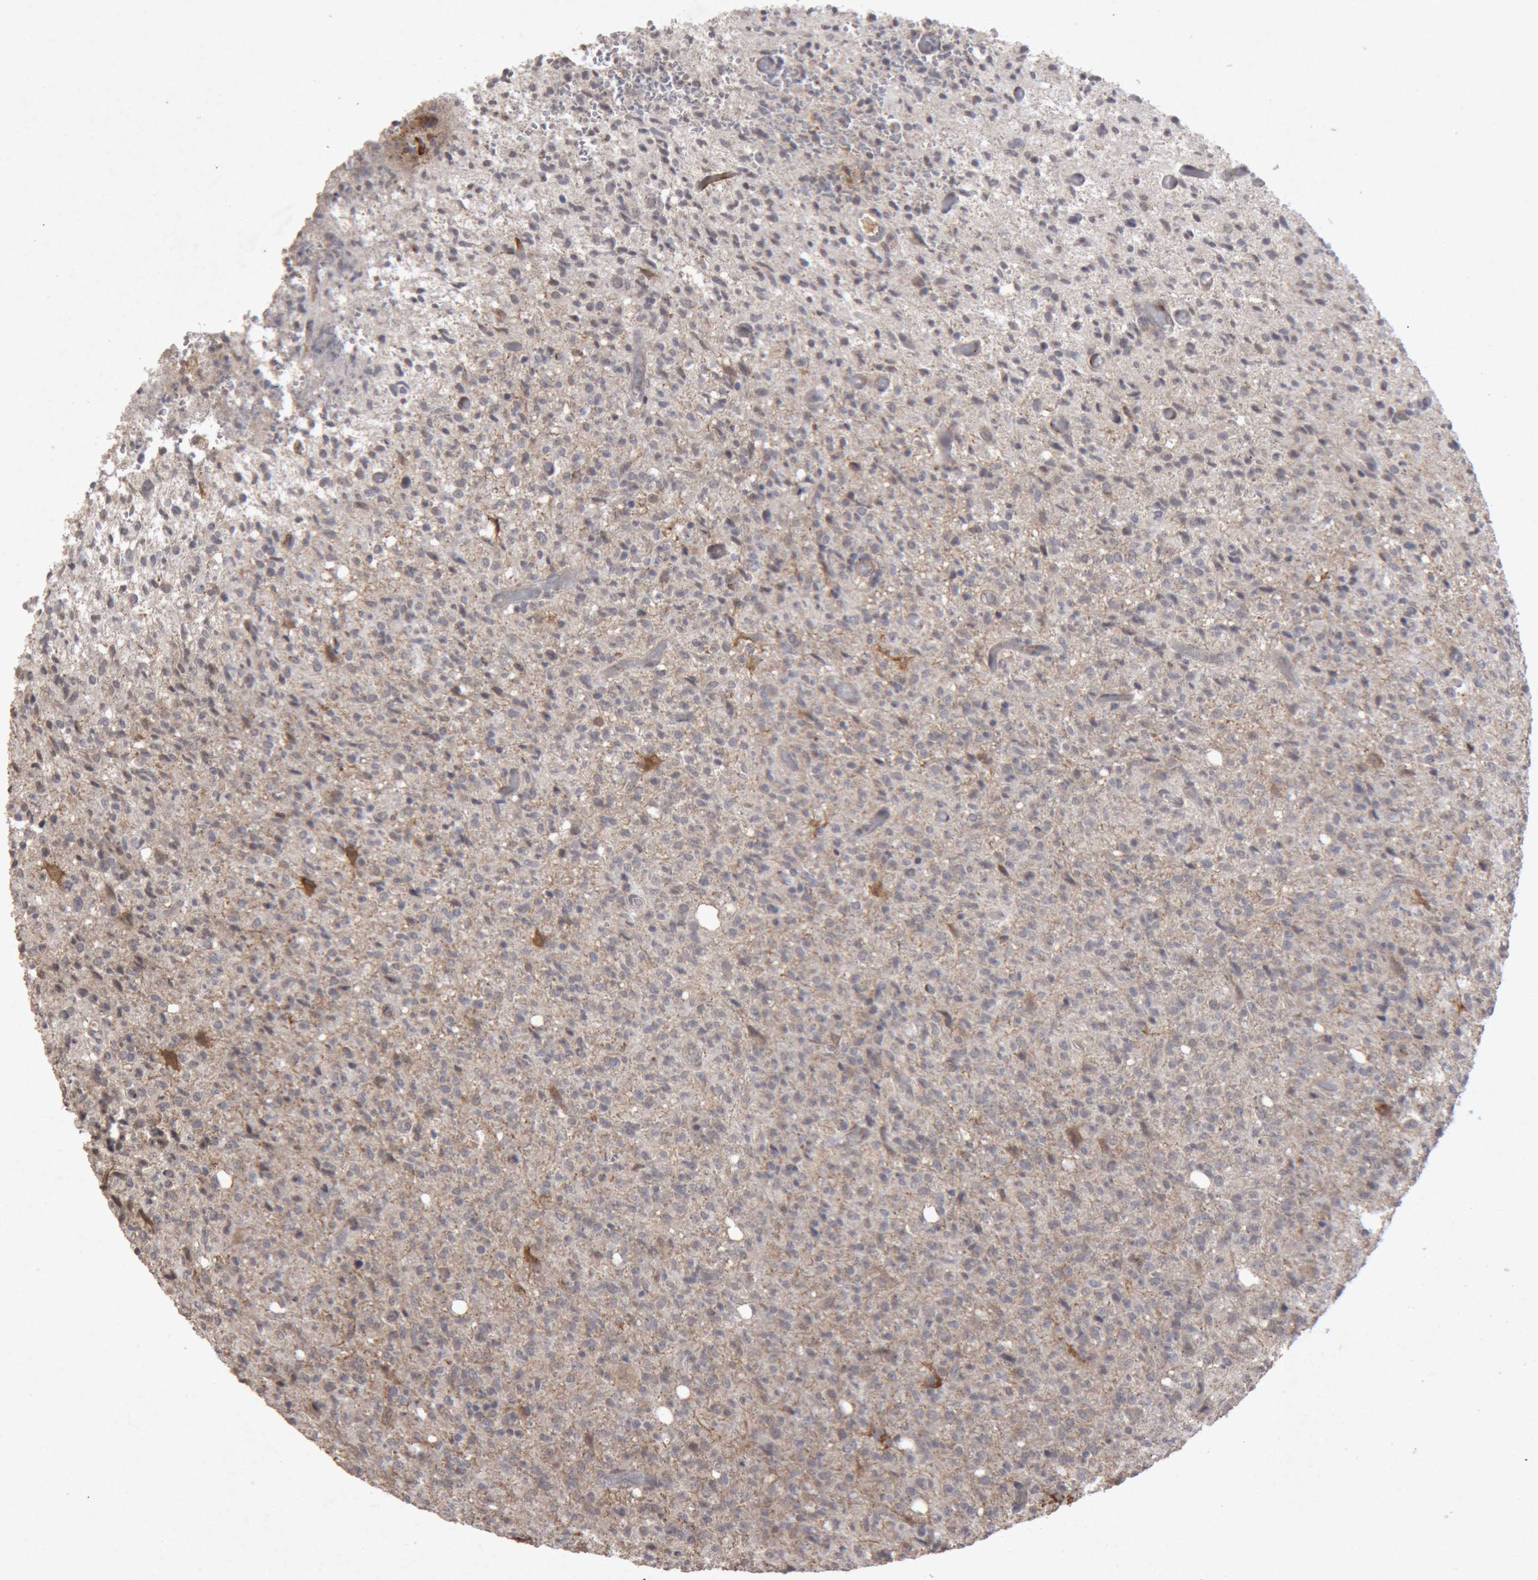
{"staining": {"intensity": "negative", "quantity": "none", "location": "none"}, "tissue": "glioma", "cell_type": "Tumor cells", "image_type": "cancer", "snomed": [{"axis": "morphology", "description": "Glioma, malignant, High grade"}, {"axis": "topography", "description": "Brain"}], "caption": "Glioma was stained to show a protein in brown. There is no significant positivity in tumor cells.", "gene": "MEP1A", "patient": {"sex": "female", "age": 57}}